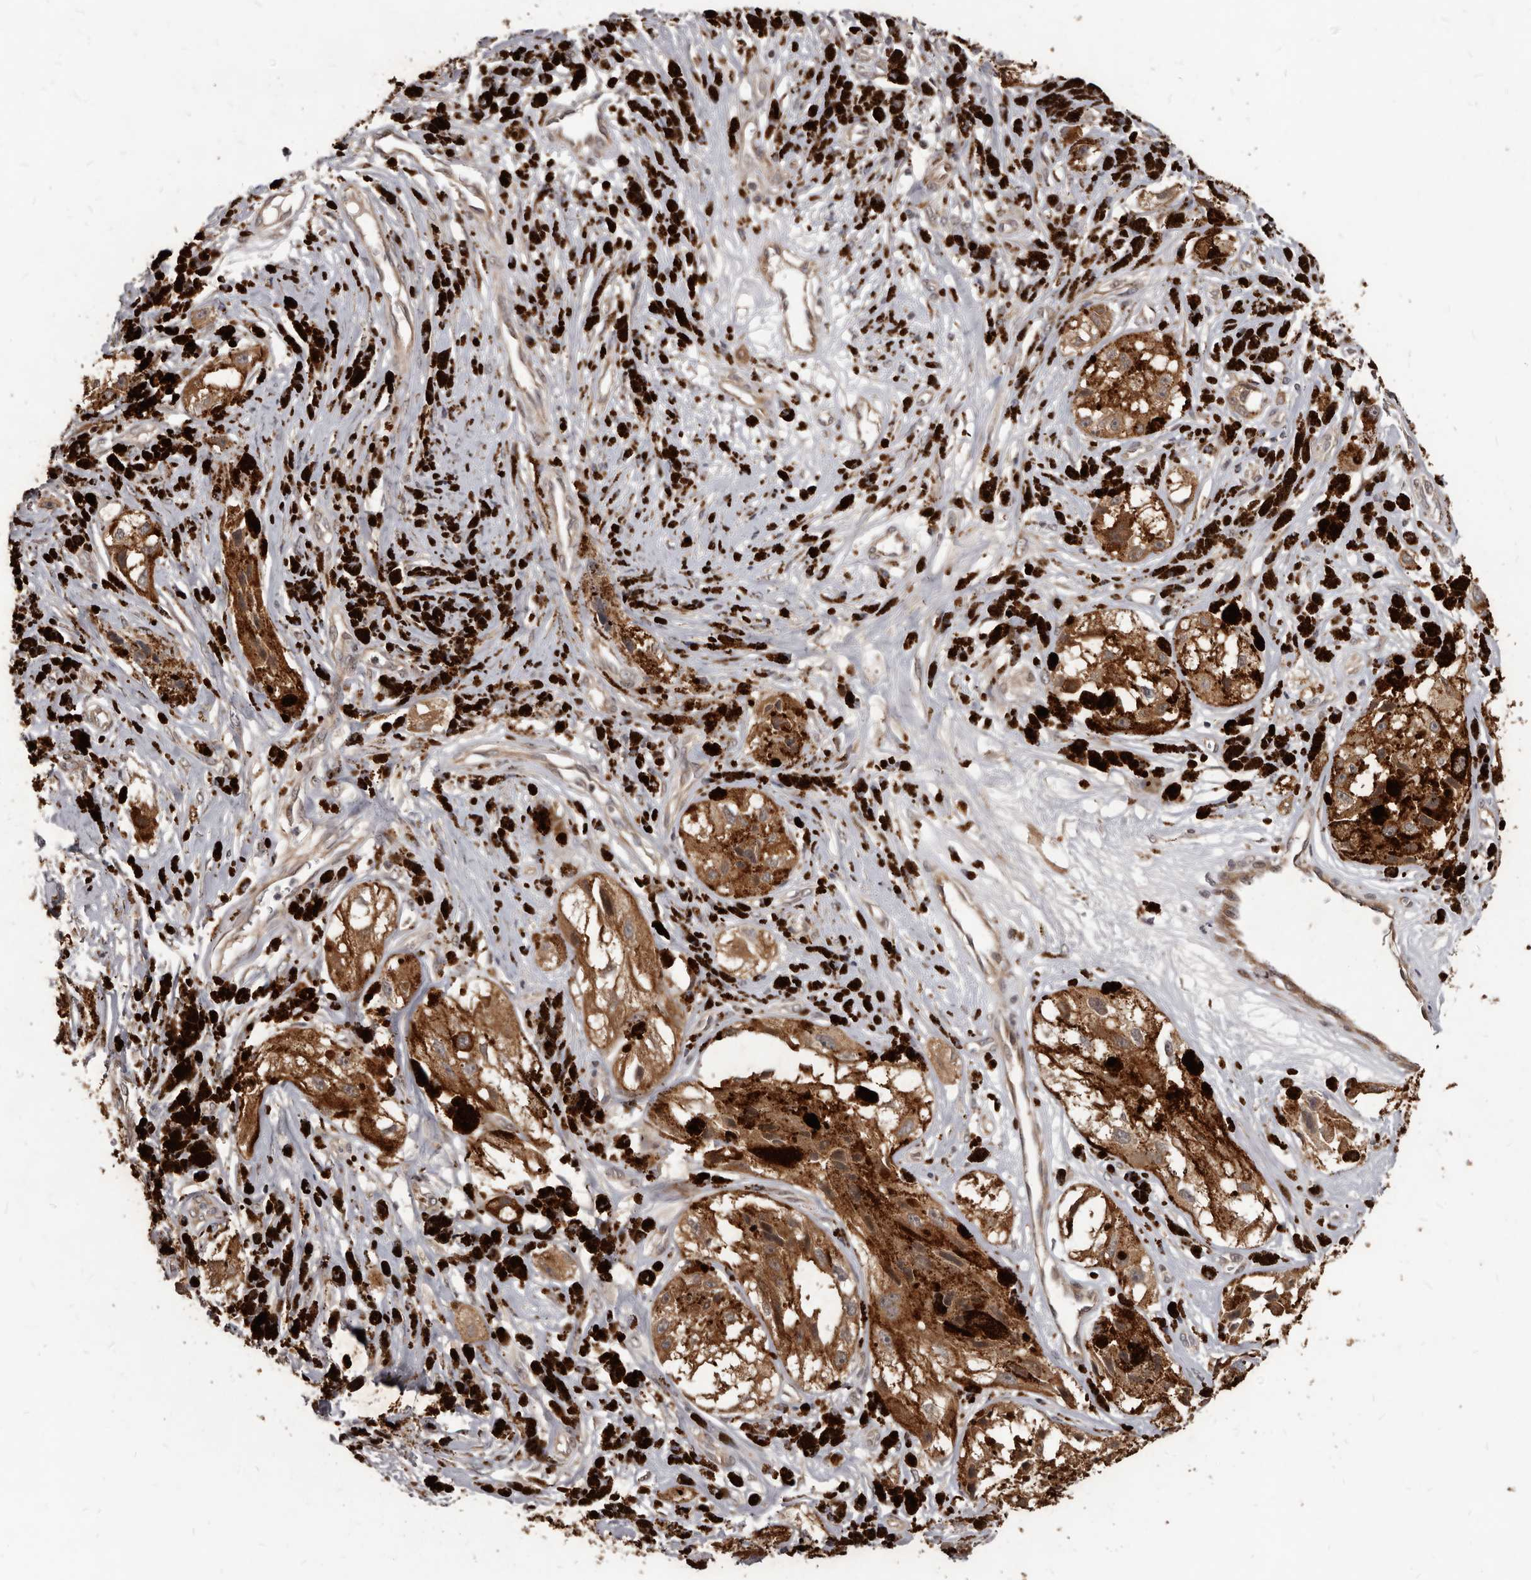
{"staining": {"intensity": "moderate", "quantity": ">75%", "location": "cytoplasmic/membranous"}, "tissue": "melanoma", "cell_type": "Tumor cells", "image_type": "cancer", "snomed": [{"axis": "morphology", "description": "Malignant melanoma, NOS"}, {"axis": "topography", "description": "Skin"}], "caption": "A histopathology image showing moderate cytoplasmic/membranous staining in approximately >75% of tumor cells in melanoma, as visualized by brown immunohistochemical staining.", "gene": "GABPB2", "patient": {"sex": "male", "age": 88}}